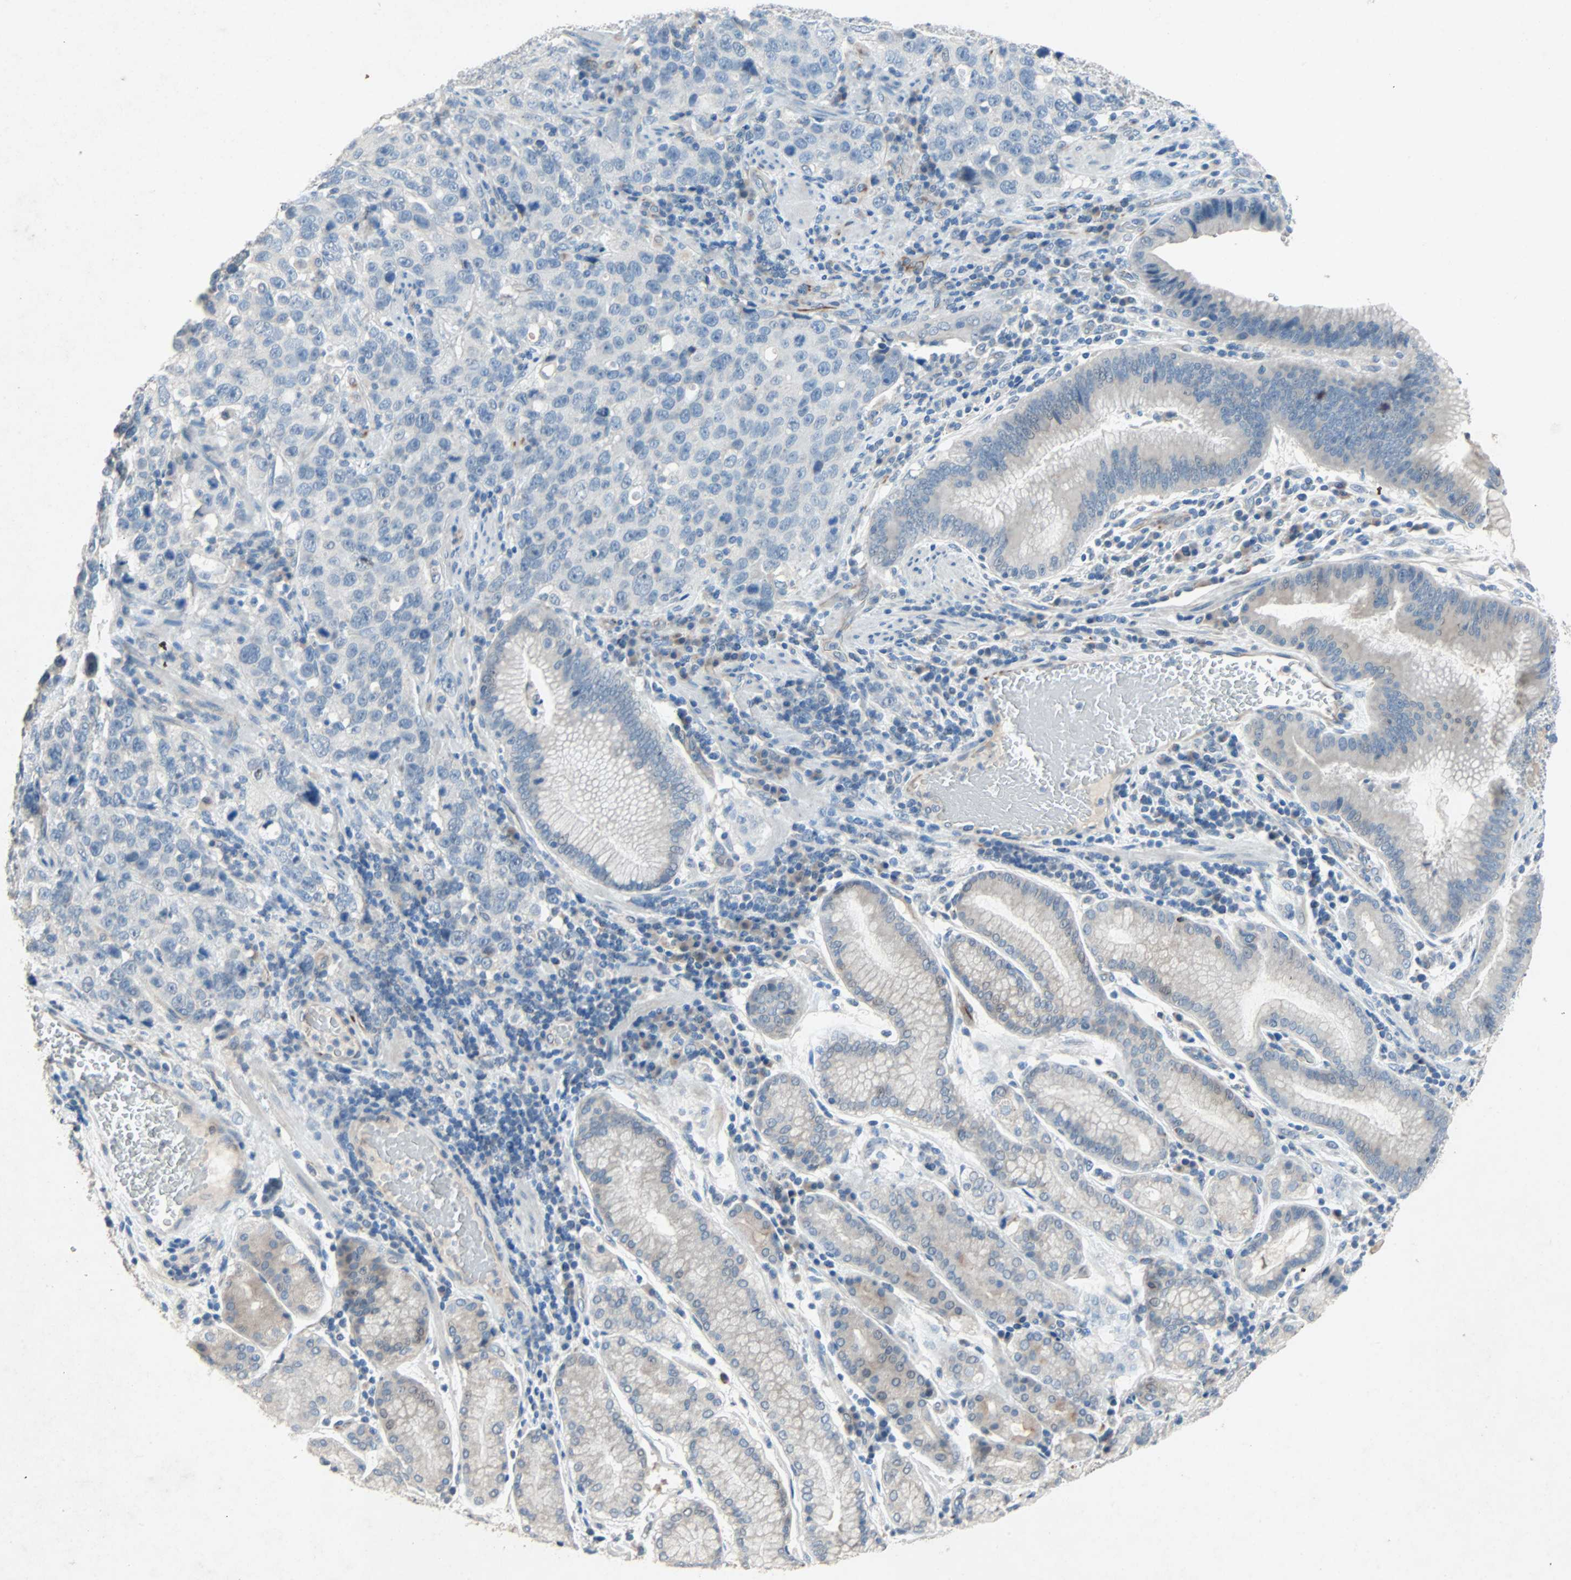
{"staining": {"intensity": "negative", "quantity": "none", "location": "none"}, "tissue": "stomach cancer", "cell_type": "Tumor cells", "image_type": "cancer", "snomed": [{"axis": "morphology", "description": "Normal tissue, NOS"}, {"axis": "morphology", "description": "Adenocarcinoma, NOS"}, {"axis": "topography", "description": "Stomach"}], "caption": "IHC of human stomach cancer displays no expression in tumor cells. Nuclei are stained in blue.", "gene": "PCDHB2", "patient": {"sex": "male", "age": 48}}